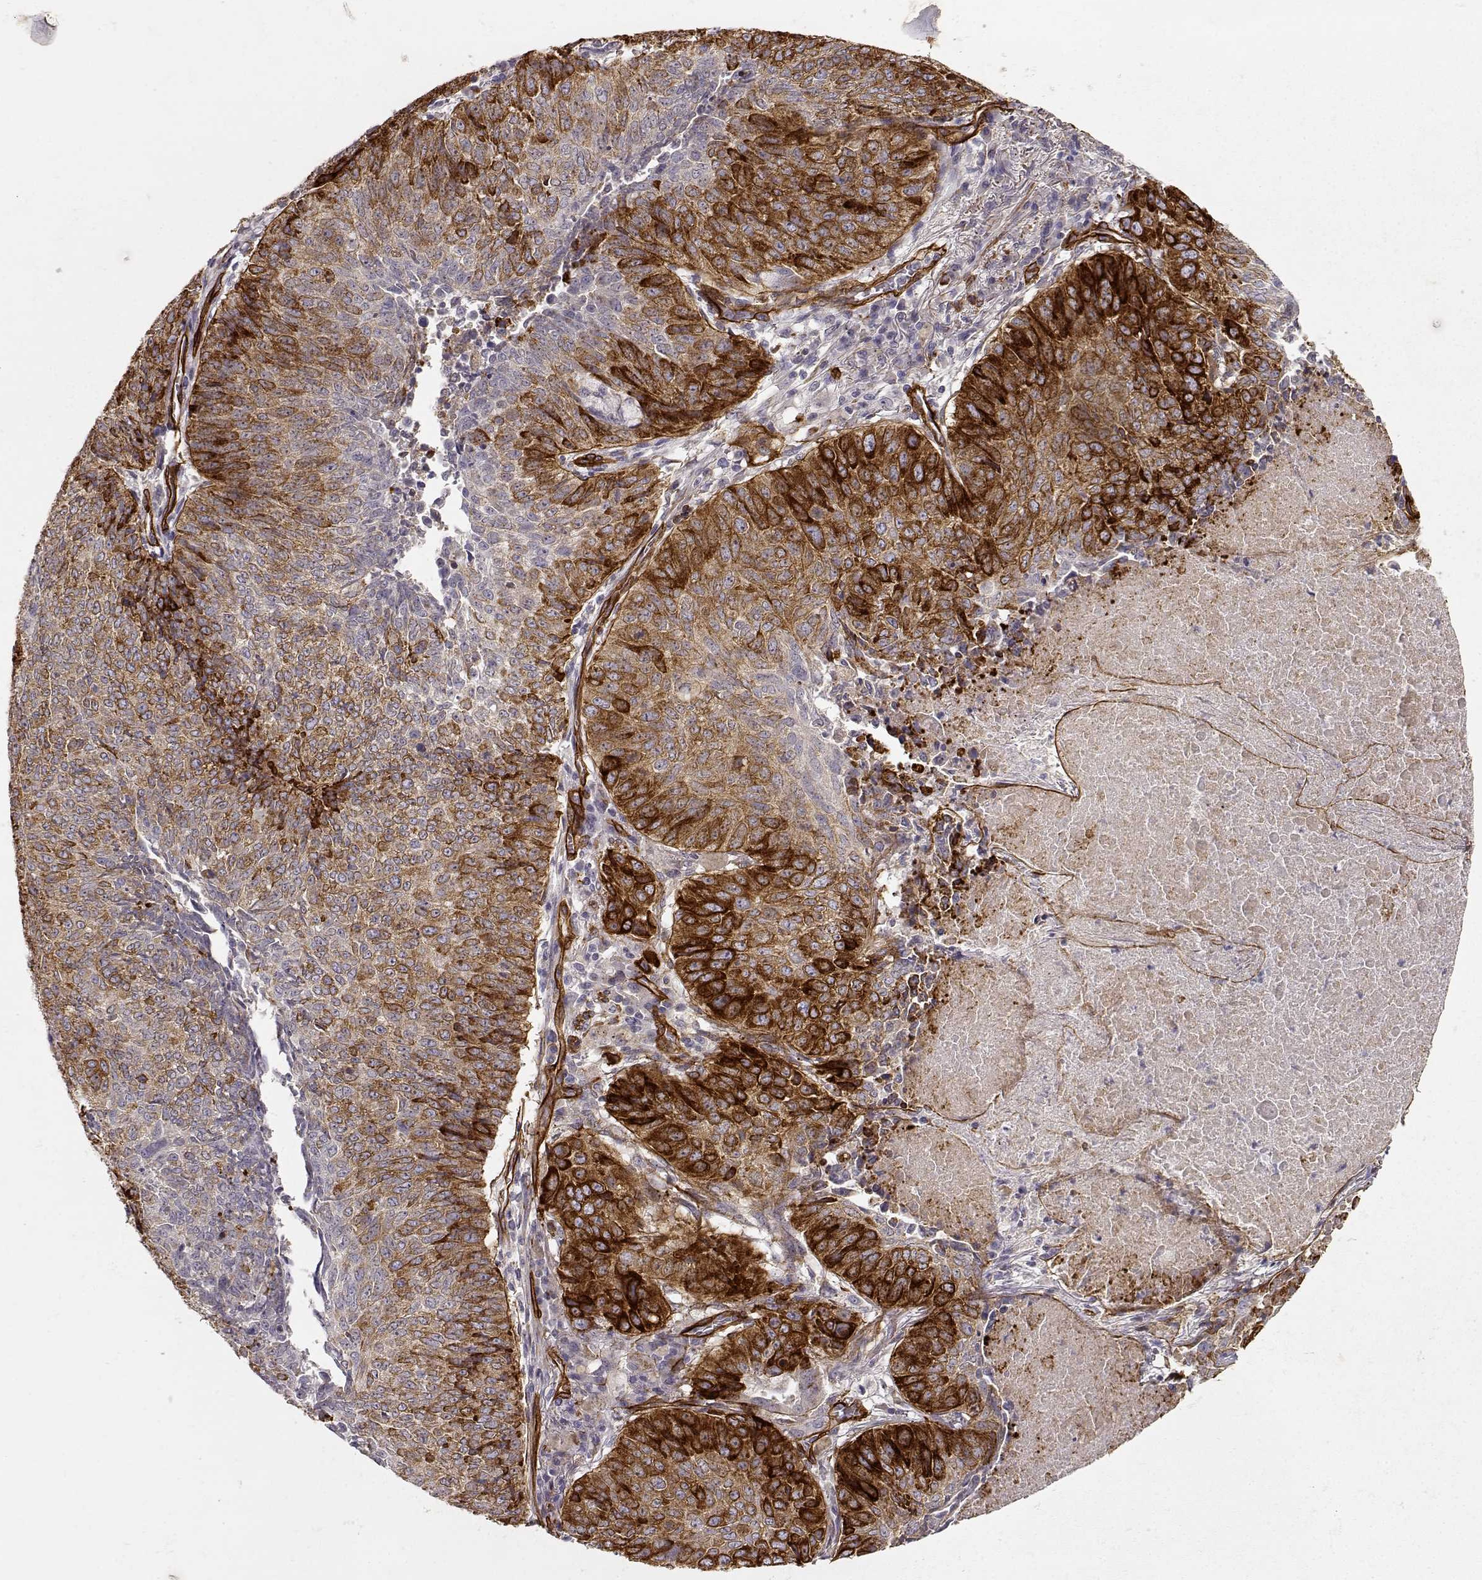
{"staining": {"intensity": "strong", "quantity": ">75%", "location": "cytoplasmic/membranous"}, "tissue": "lung cancer", "cell_type": "Tumor cells", "image_type": "cancer", "snomed": [{"axis": "morphology", "description": "Normal tissue, NOS"}, {"axis": "morphology", "description": "Squamous cell carcinoma, NOS"}, {"axis": "topography", "description": "Bronchus"}, {"axis": "topography", "description": "Lung"}], "caption": "Protein expression by immunohistochemistry exhibits strong cytoplasmic/membranous staining in approximately >75% of tumor cells in lung cancer (squamous cell carcinoma).", "gene": "LAMC1", "patient": {"sex": "male", "age": 64}}